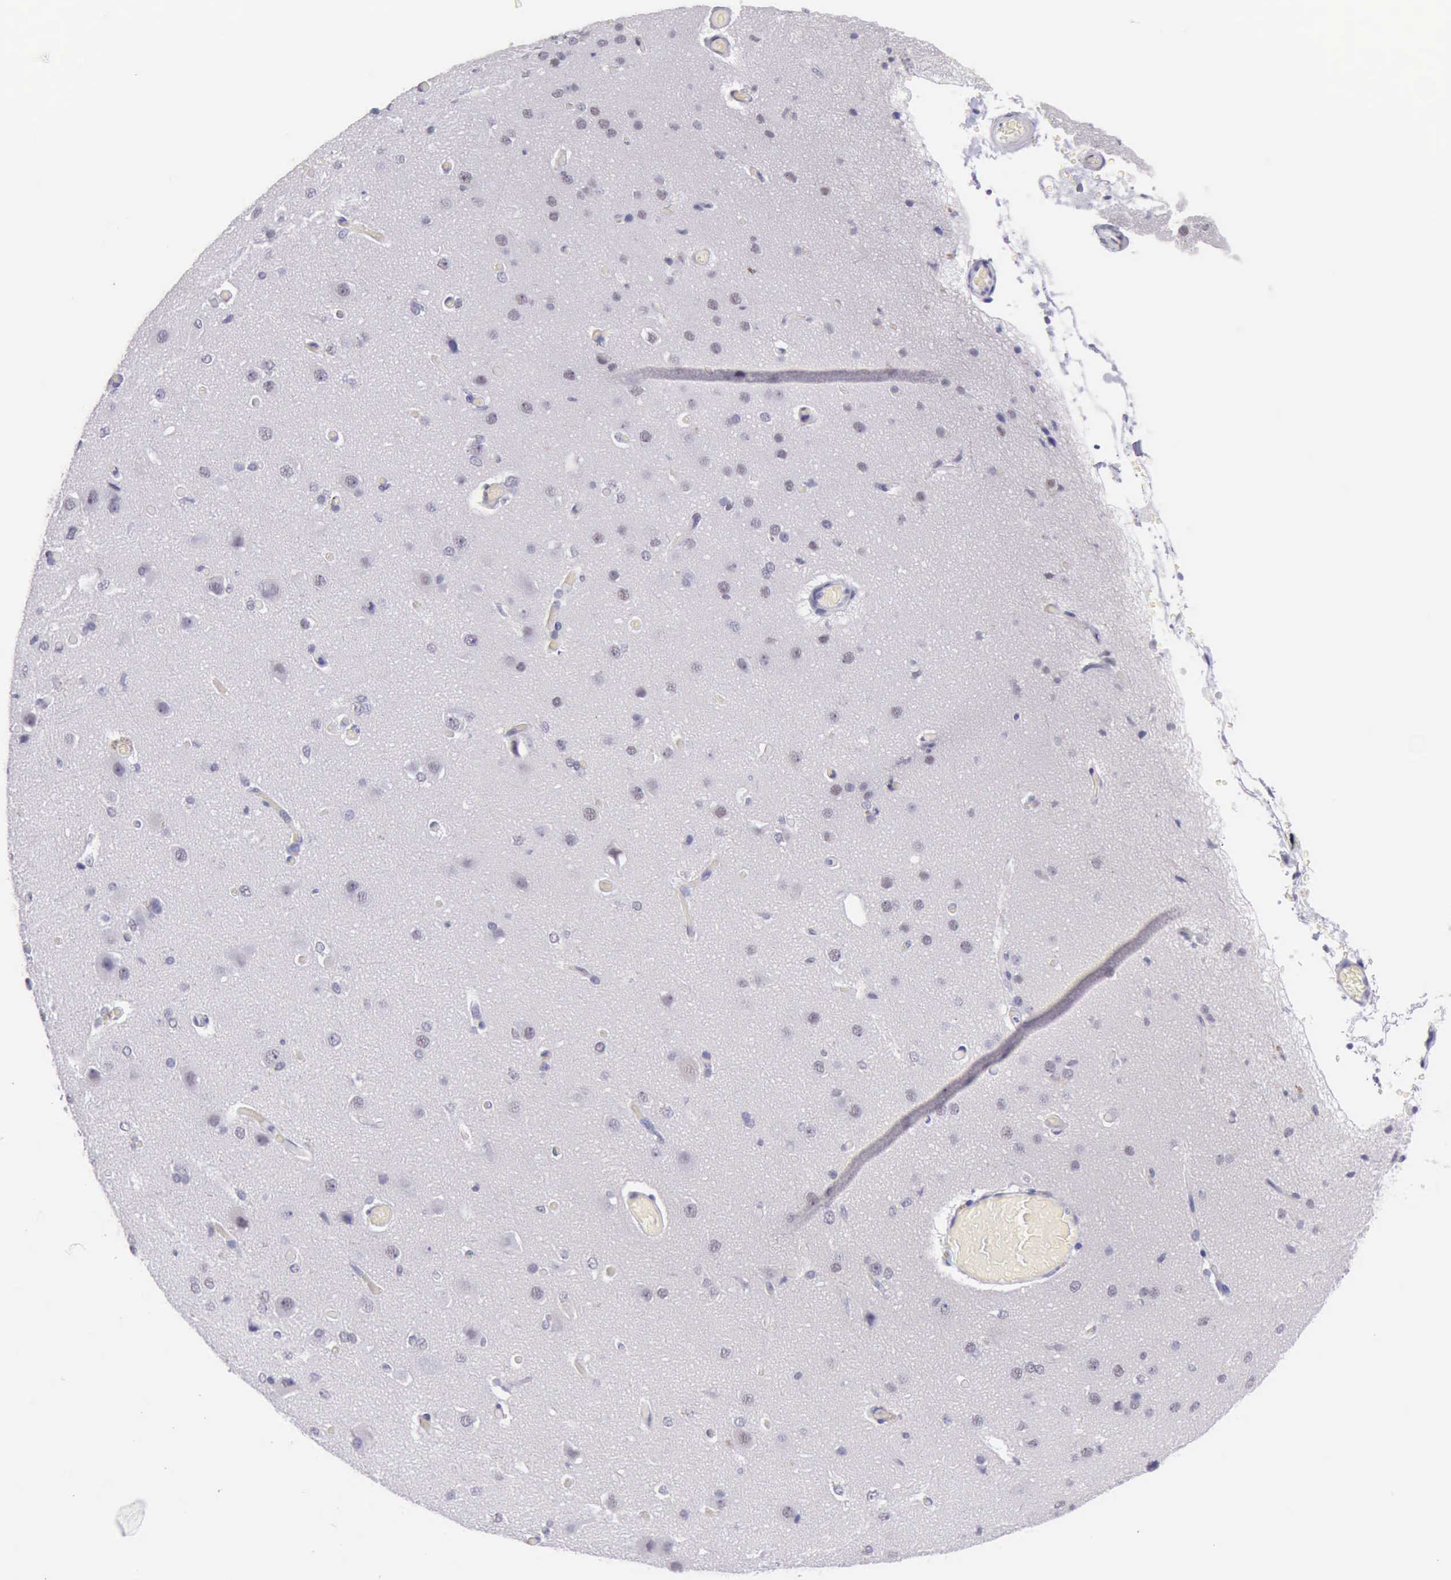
{"staining": {"intensity": "negative", "quantity": "none", "location": "none"}, "tissue": "cerebral cortex", "cell_type": "Endothelial cells", "image_type": "normal", "snomed": [{"axis": "morphology", "description": "Normal tissue, NOS"}, {"axis": "morphology", "description": "Glioma, malignant, High grade"}, {"axis": "topography", "description": "Cerebral cortex"}], "caption": "Immunohistochemistry (IHC) photomicrograph of unremarkable cerebral cortex stained for a protein (brown), which reveals no staining in endothelial cells.", "gene": "EP300", "patient": {"sex": "male", "age": 77}}